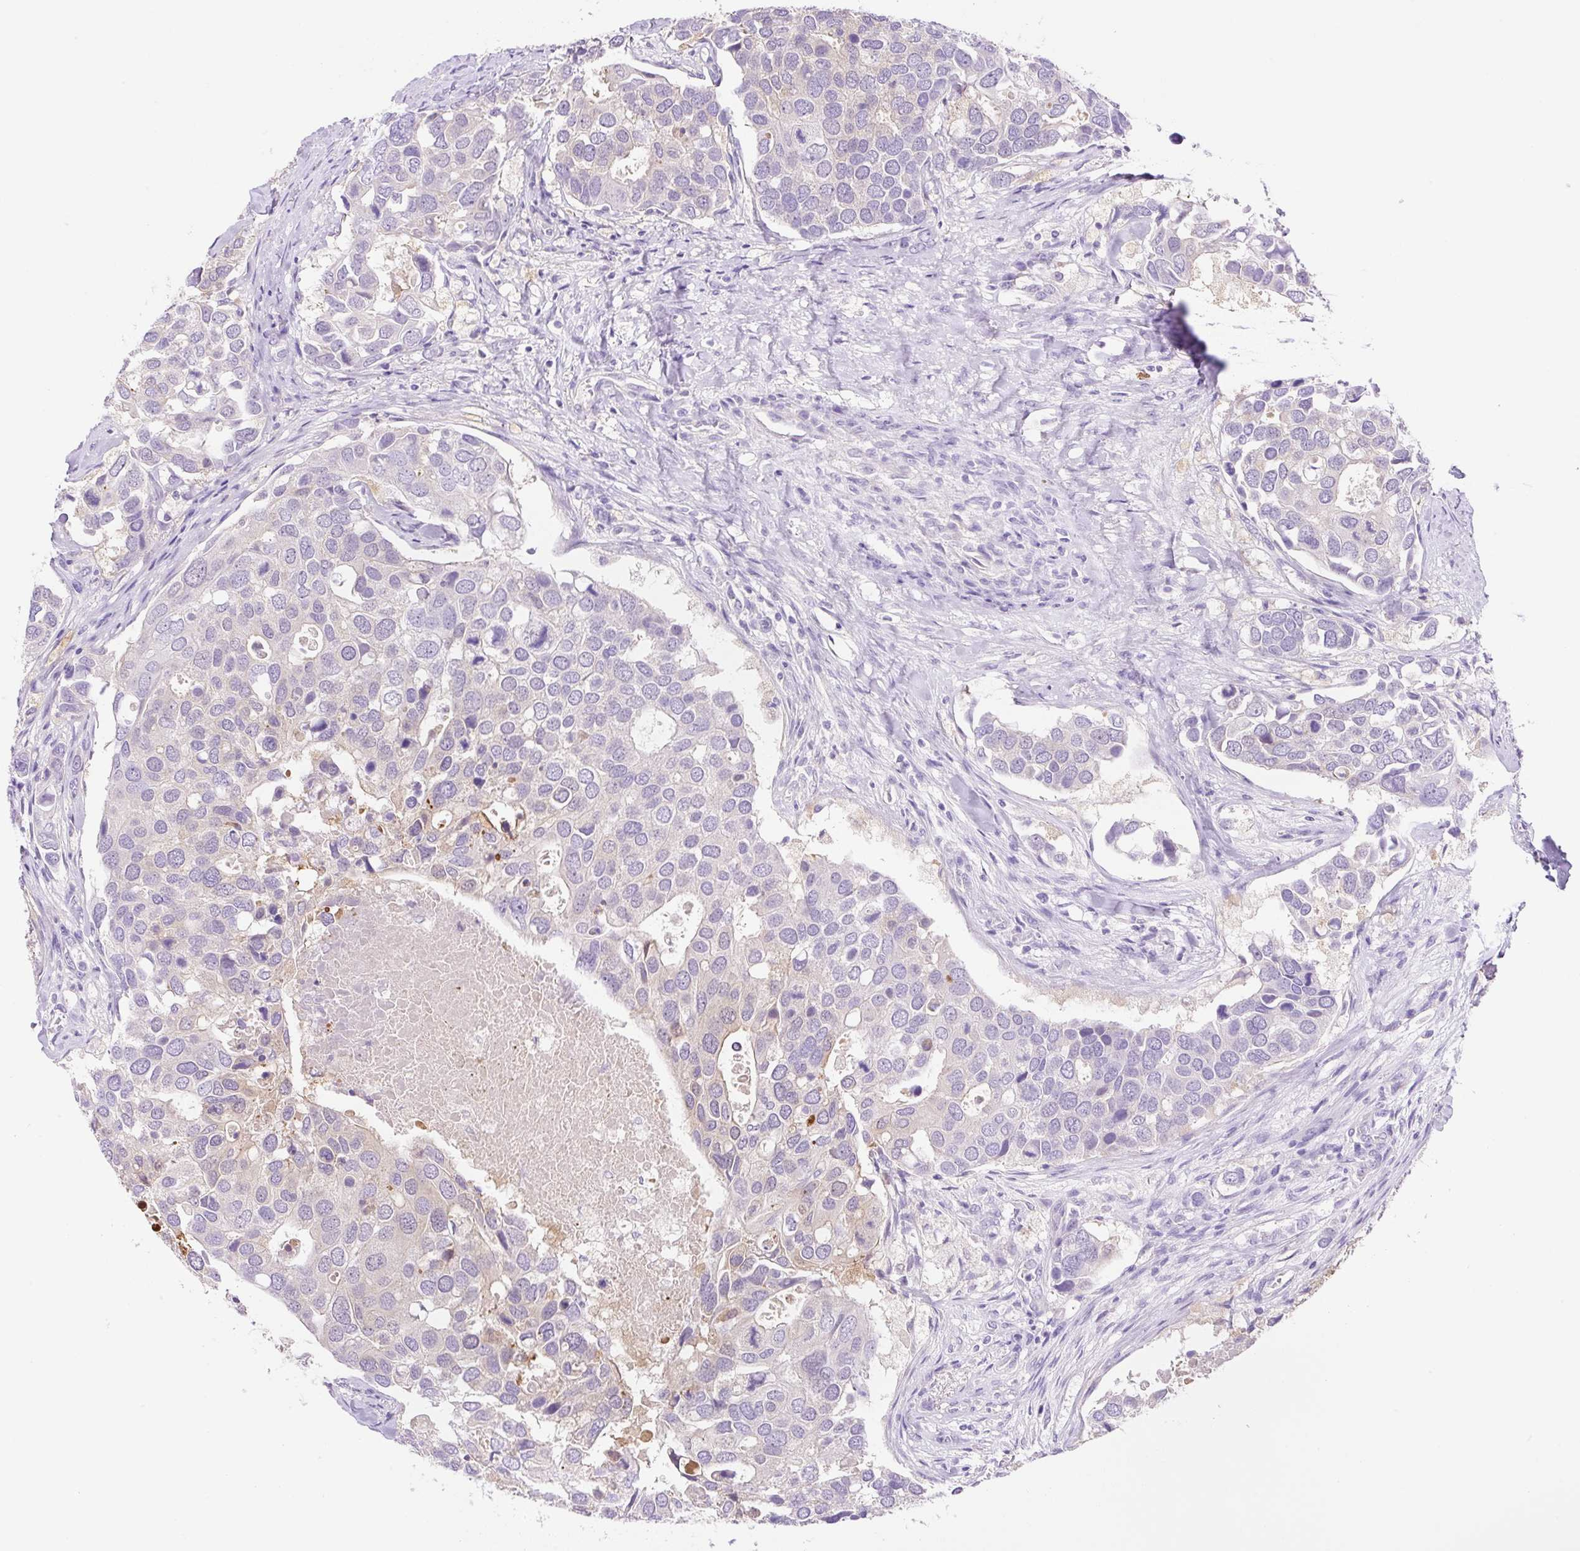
{"staining": {"intensity": "negative", "quantity": "none", "location": "none"}, "tissue": "breast cancer", "cell_type": "Tumor cells", "image_type": "cancer", "snomed": [{"axis": "morphology", "description": "Duct carcinoma"}, {"axis": "topography", "description": "Breast"}], "caption": "An IHC photomicrograph of breast cancer is shown. There is no staining in tumor cells of breast cancer.", "gene": "NDST3", "patient": {"sex": "female", "age": 83}}